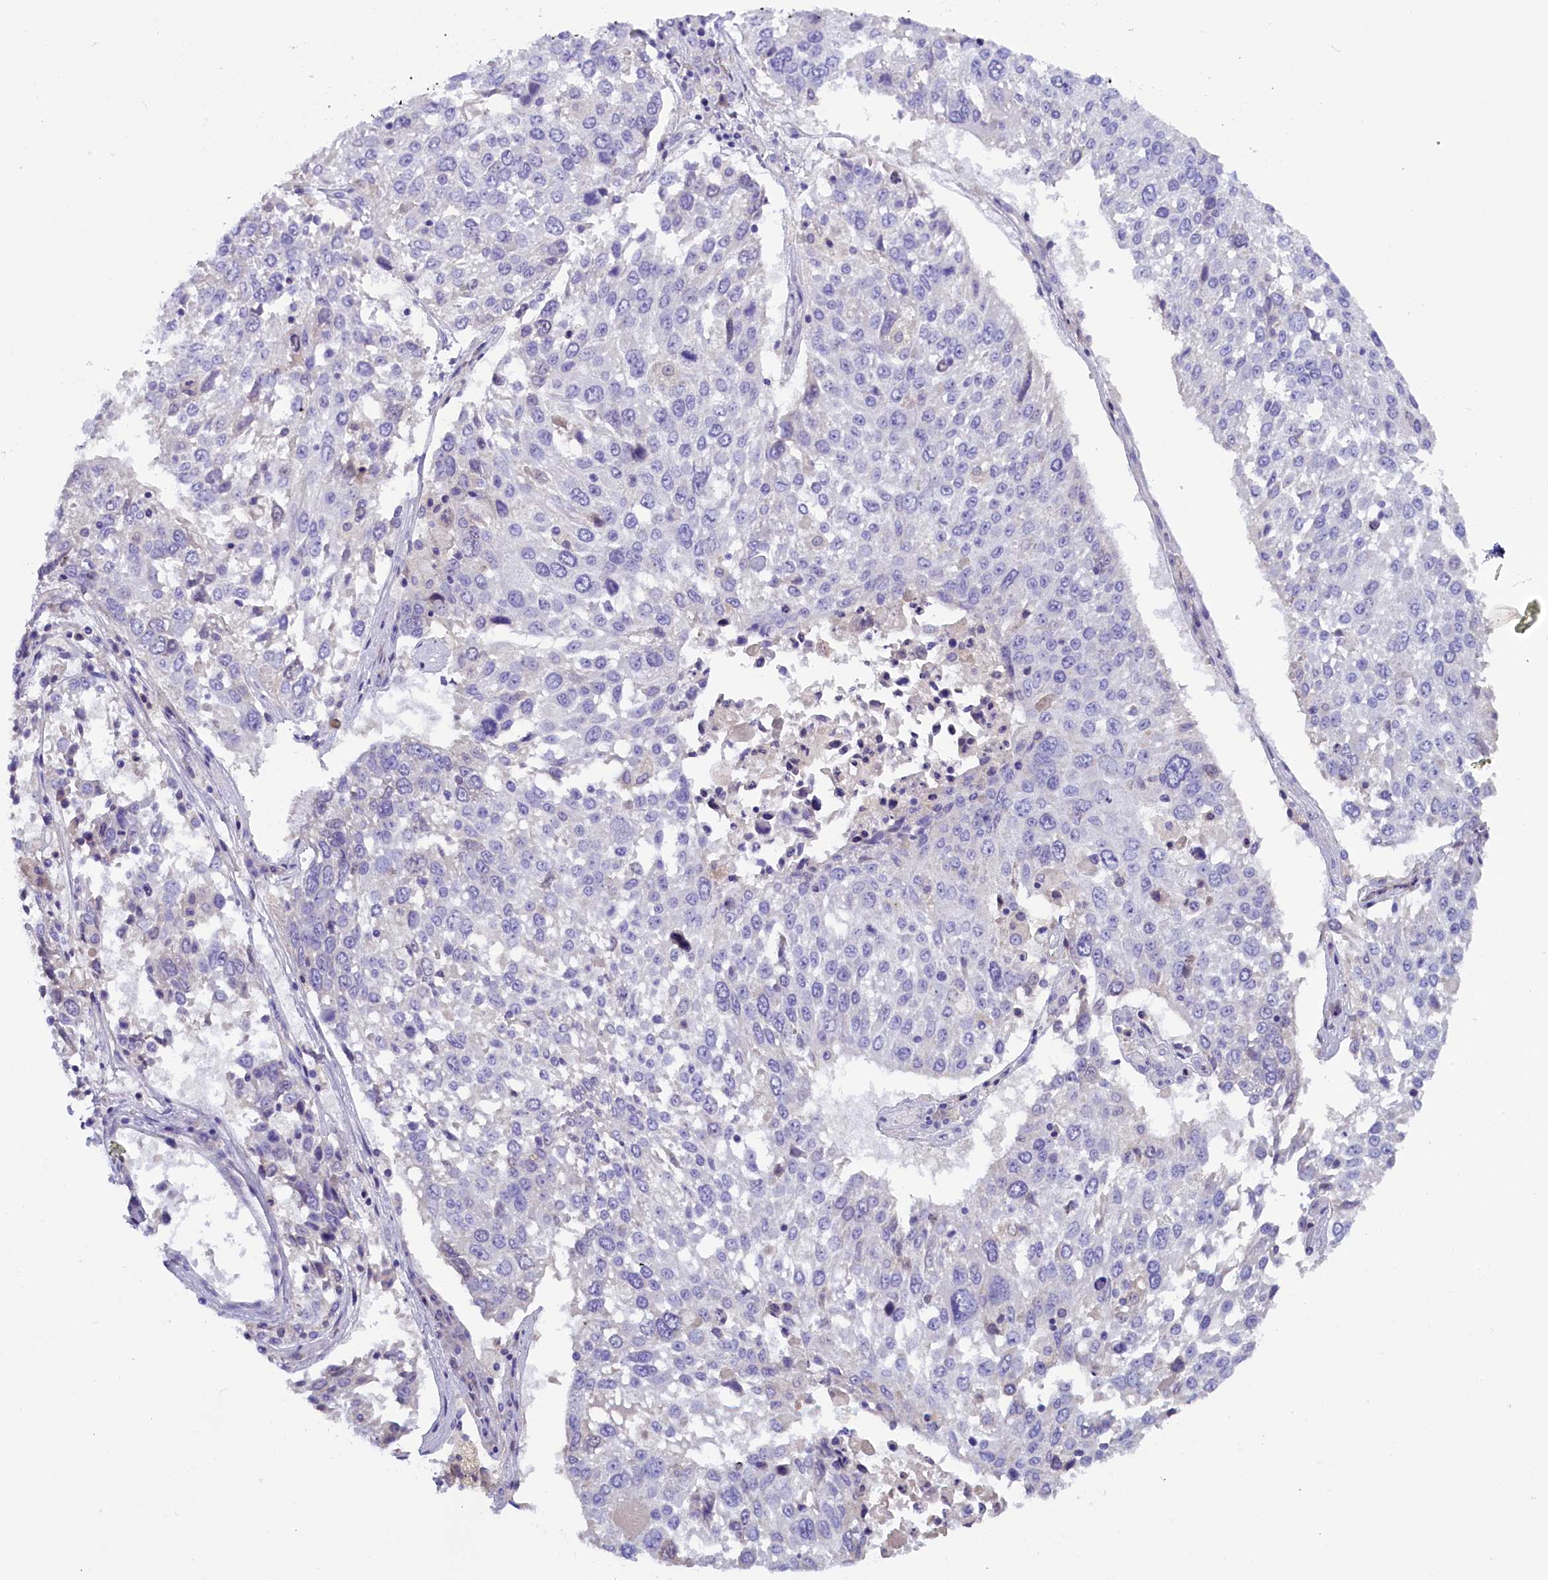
{"staining": {"intensity": "negative", "quantity": "none", "location": "none"}, "tissue": "lung cancer", "cell_type": "Tumor cells", "image_type": "cancer", "snomed": [{"axis": "morphology", "description": "Squamous cell carcinoma, NOS"}, {"axis": "topography", "description": "Lung"}], "caption": "Micrograph shows no significant protein expression in tumor cells of lung cancer. (Stains: DAB (3,3'-diaminobenzidine) immunohistochemistry with hematoxylin counter stain, Microscopy: brightfield microscopy at high magnification).", "gene": "RTTN", "patient": {"sex": "male", "age": 65}}